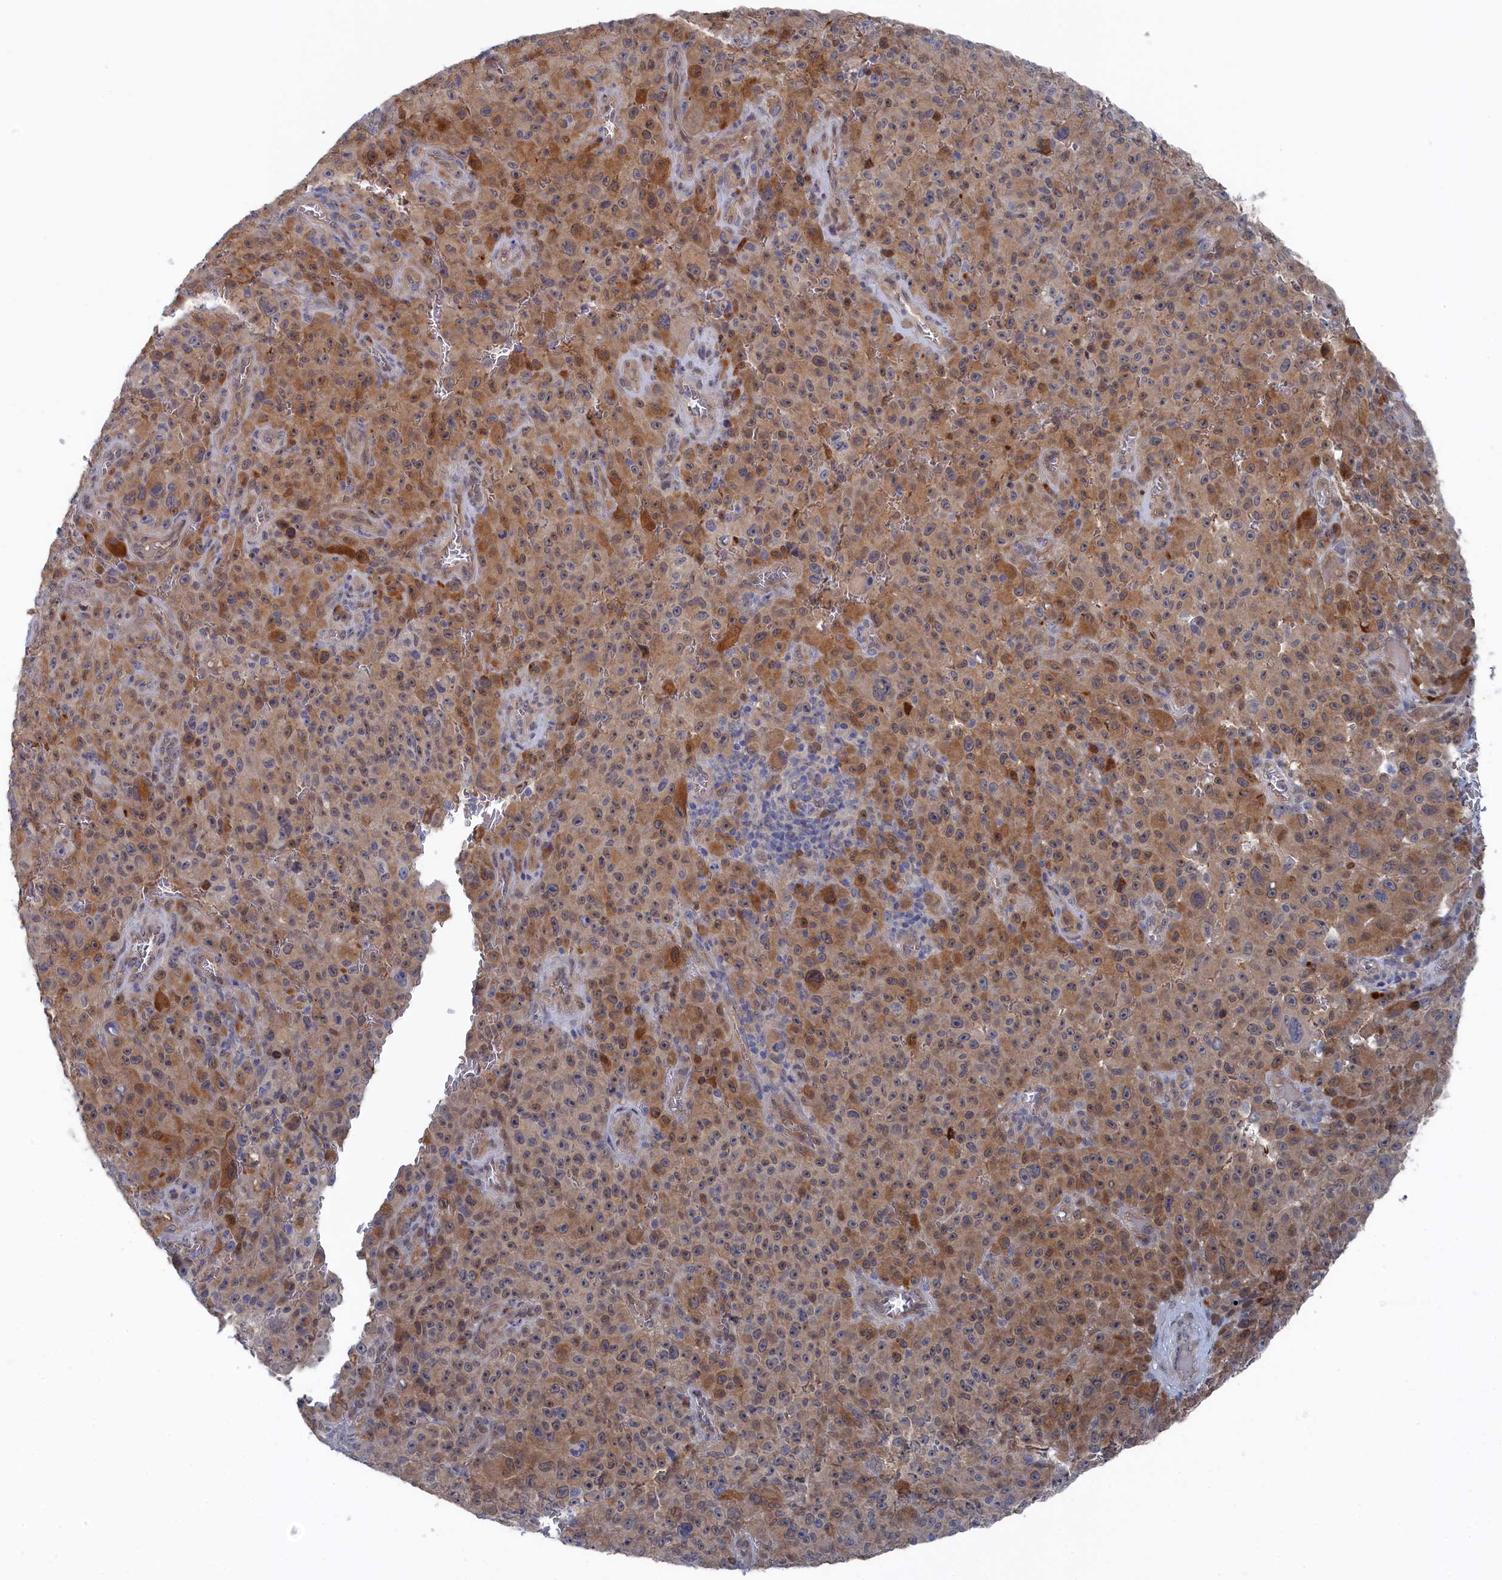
{"staining": {"intensity": "moderate", "quantity": "25%-75%", "location": "cytoplasmic/membranous"}, "tissue": "melanoma", "cell_type": "Tumor cells", "image_type": "cancer", "snomed": [{"axis": "morphology", "description": "Malignant melanoma, NOS"}, {"axis": "topography", "description": "Skin"}], "caption": "Tumor cells show medium levels of moderate cytoplasmic/membranous positivity in approximately 25%-75% of cells in human malignant melanoma.", "gene": "IRGQ", "patient": {"sex": "female", "age": 82}}